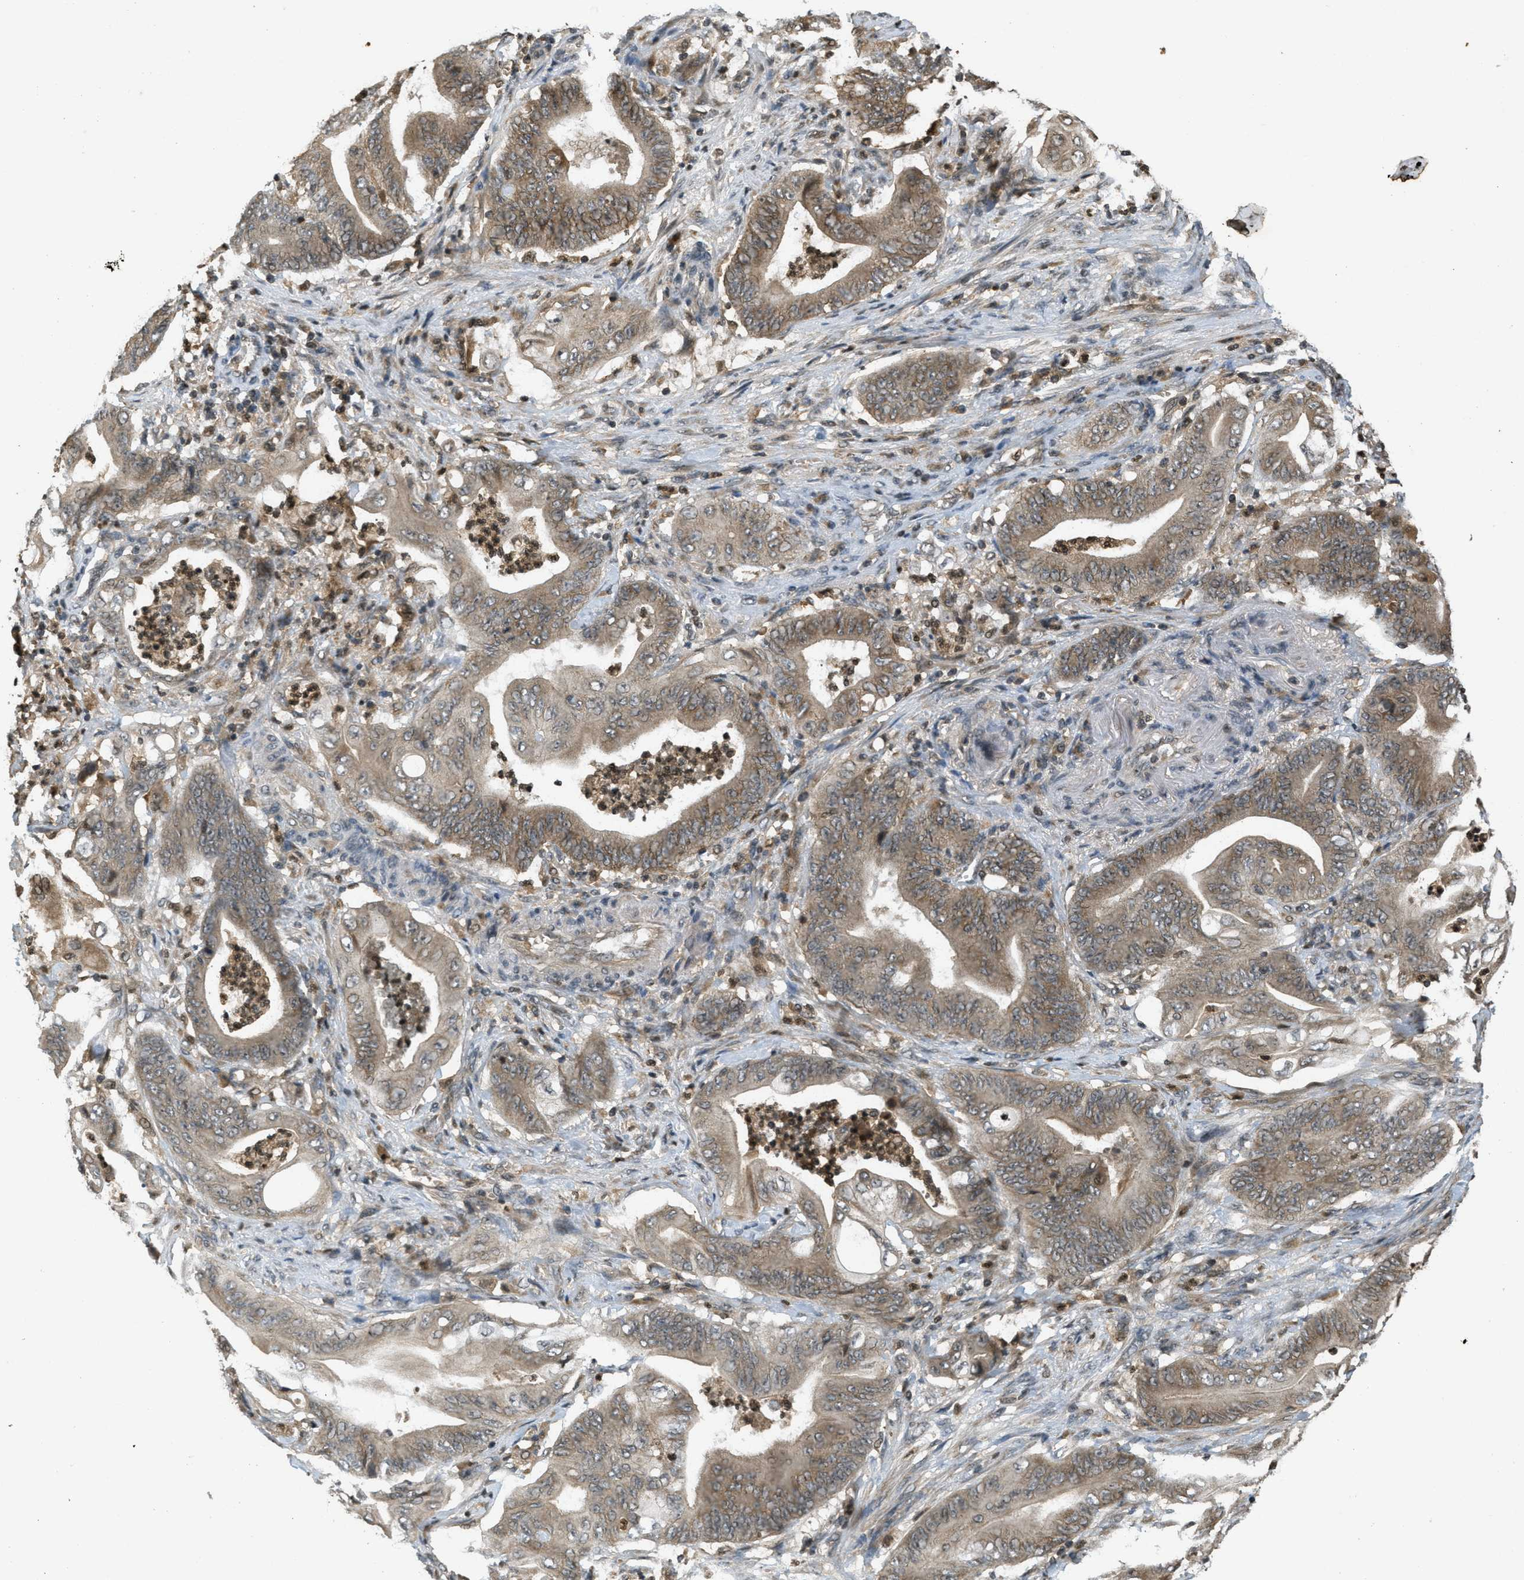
{"staining": {"intensity": "moderate", "quantity": ">75%", "location": "cytoplasmic/membranous"}, "tissue": "stomach cancer", "cell_type": "Tumor cells", "image_type": "cancer", "snomed": [{"axis": "morphology", "description": "Adenocarcinoma, NOS"}, {"axis": "topography", "description": "Stomach"}], "caption": "Immunohistochemical staining of adenocarcinoma (stomach) reveals moderate cytoplasmic/membranous protein staining in approximately >75% of tumor cells.", "gene": "ATG7", "patient": {"sex": "female", "age": 73}}